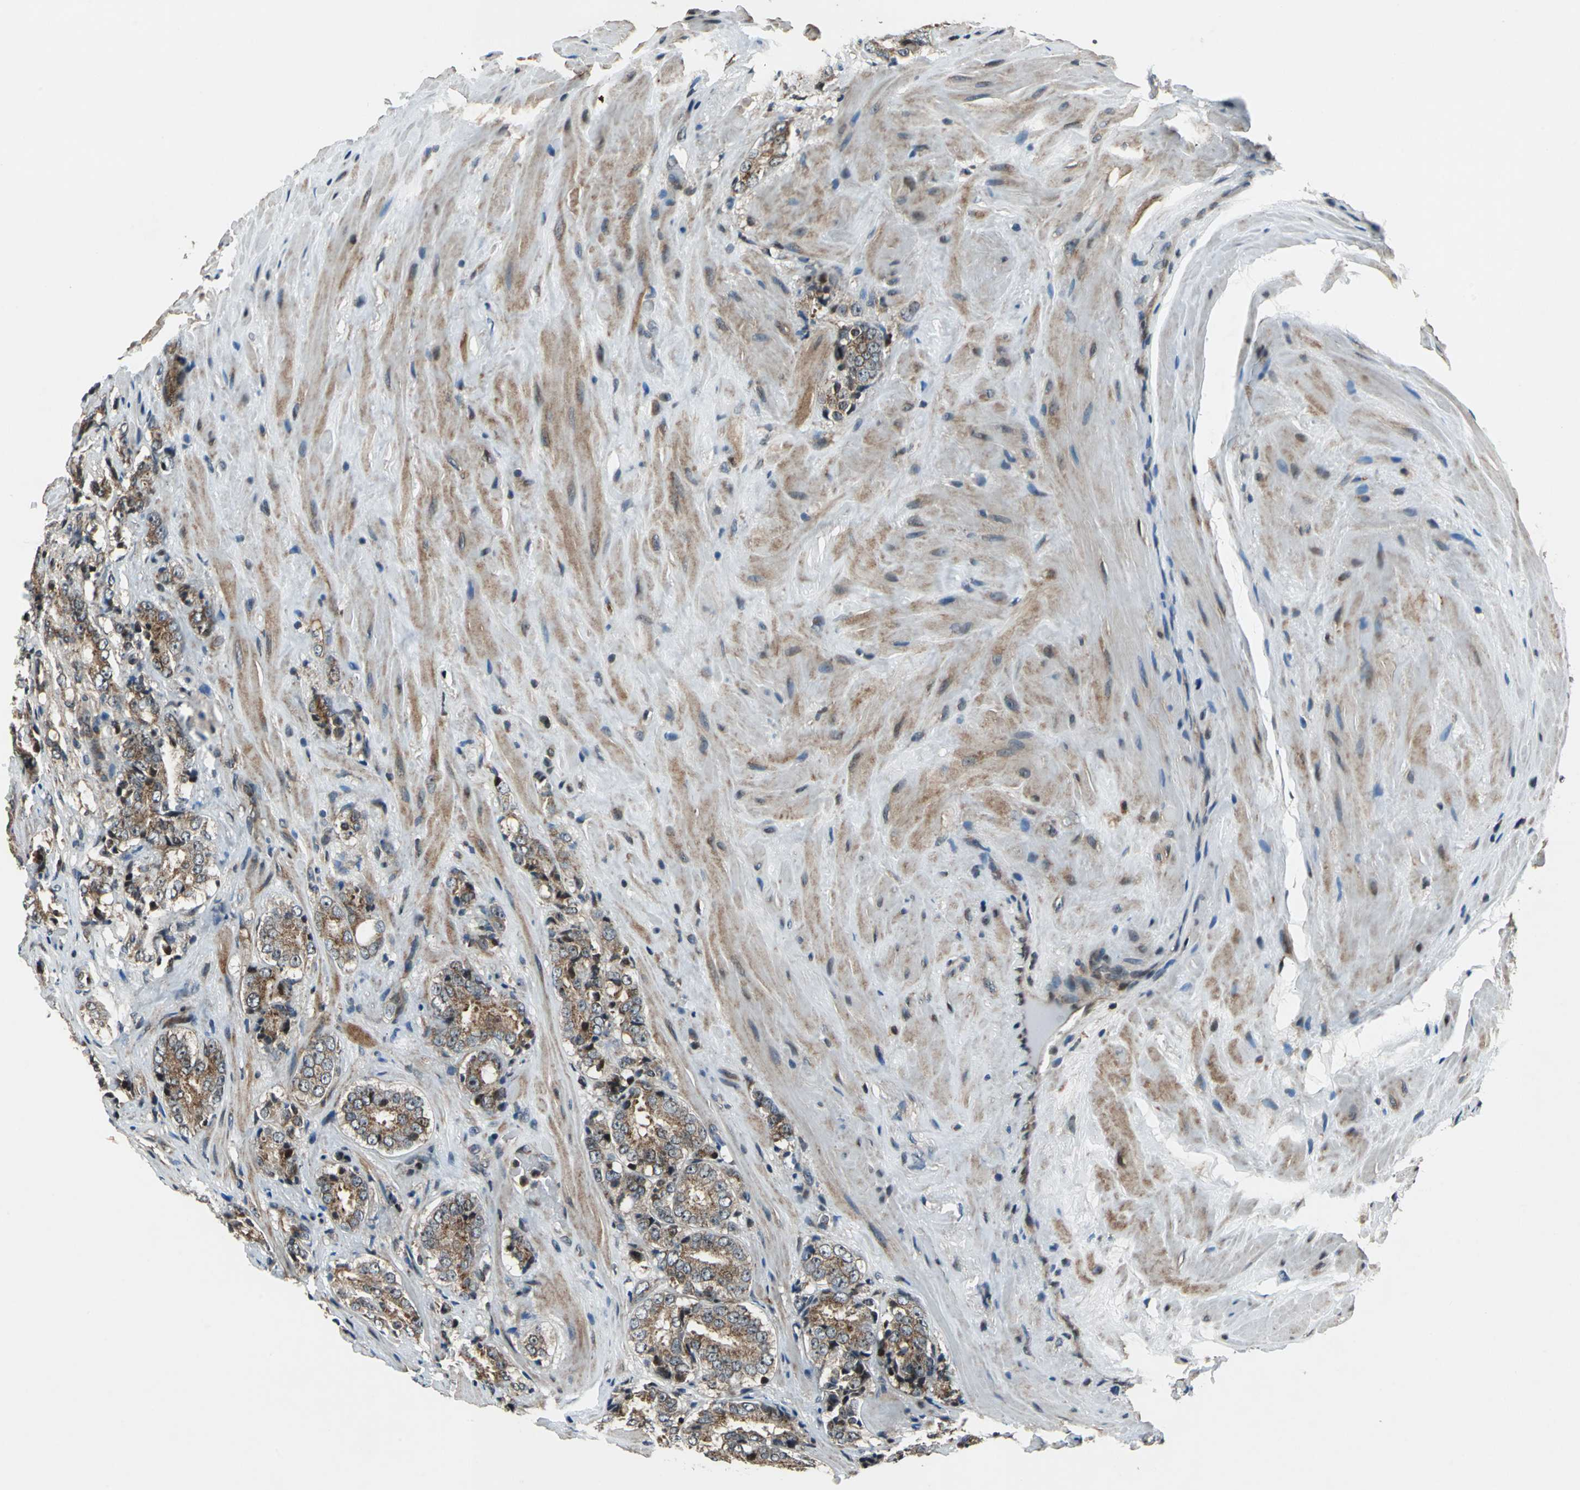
{"staining": {"intensity": "strong", "quantity": ">75%", "location": "cytoplasmic/membranous,nuclear"}, "tissue": "prostate cancer", "cell_type": "Tumor cells", "image_type": "cancer", "snomed": [{"axis": "morphology", "description": "Adenocarcinoma, High grade"}, {"axis": "topography", "description": "Prostate"}], "caption": "This is a micrograph of IHC staining of prostate cancer, which shows strong expression in the cytoplasmic/membranous and nuclear of tumor cells.", "gene": "AATF", "patient": {"sex": "male", "age": 70}}